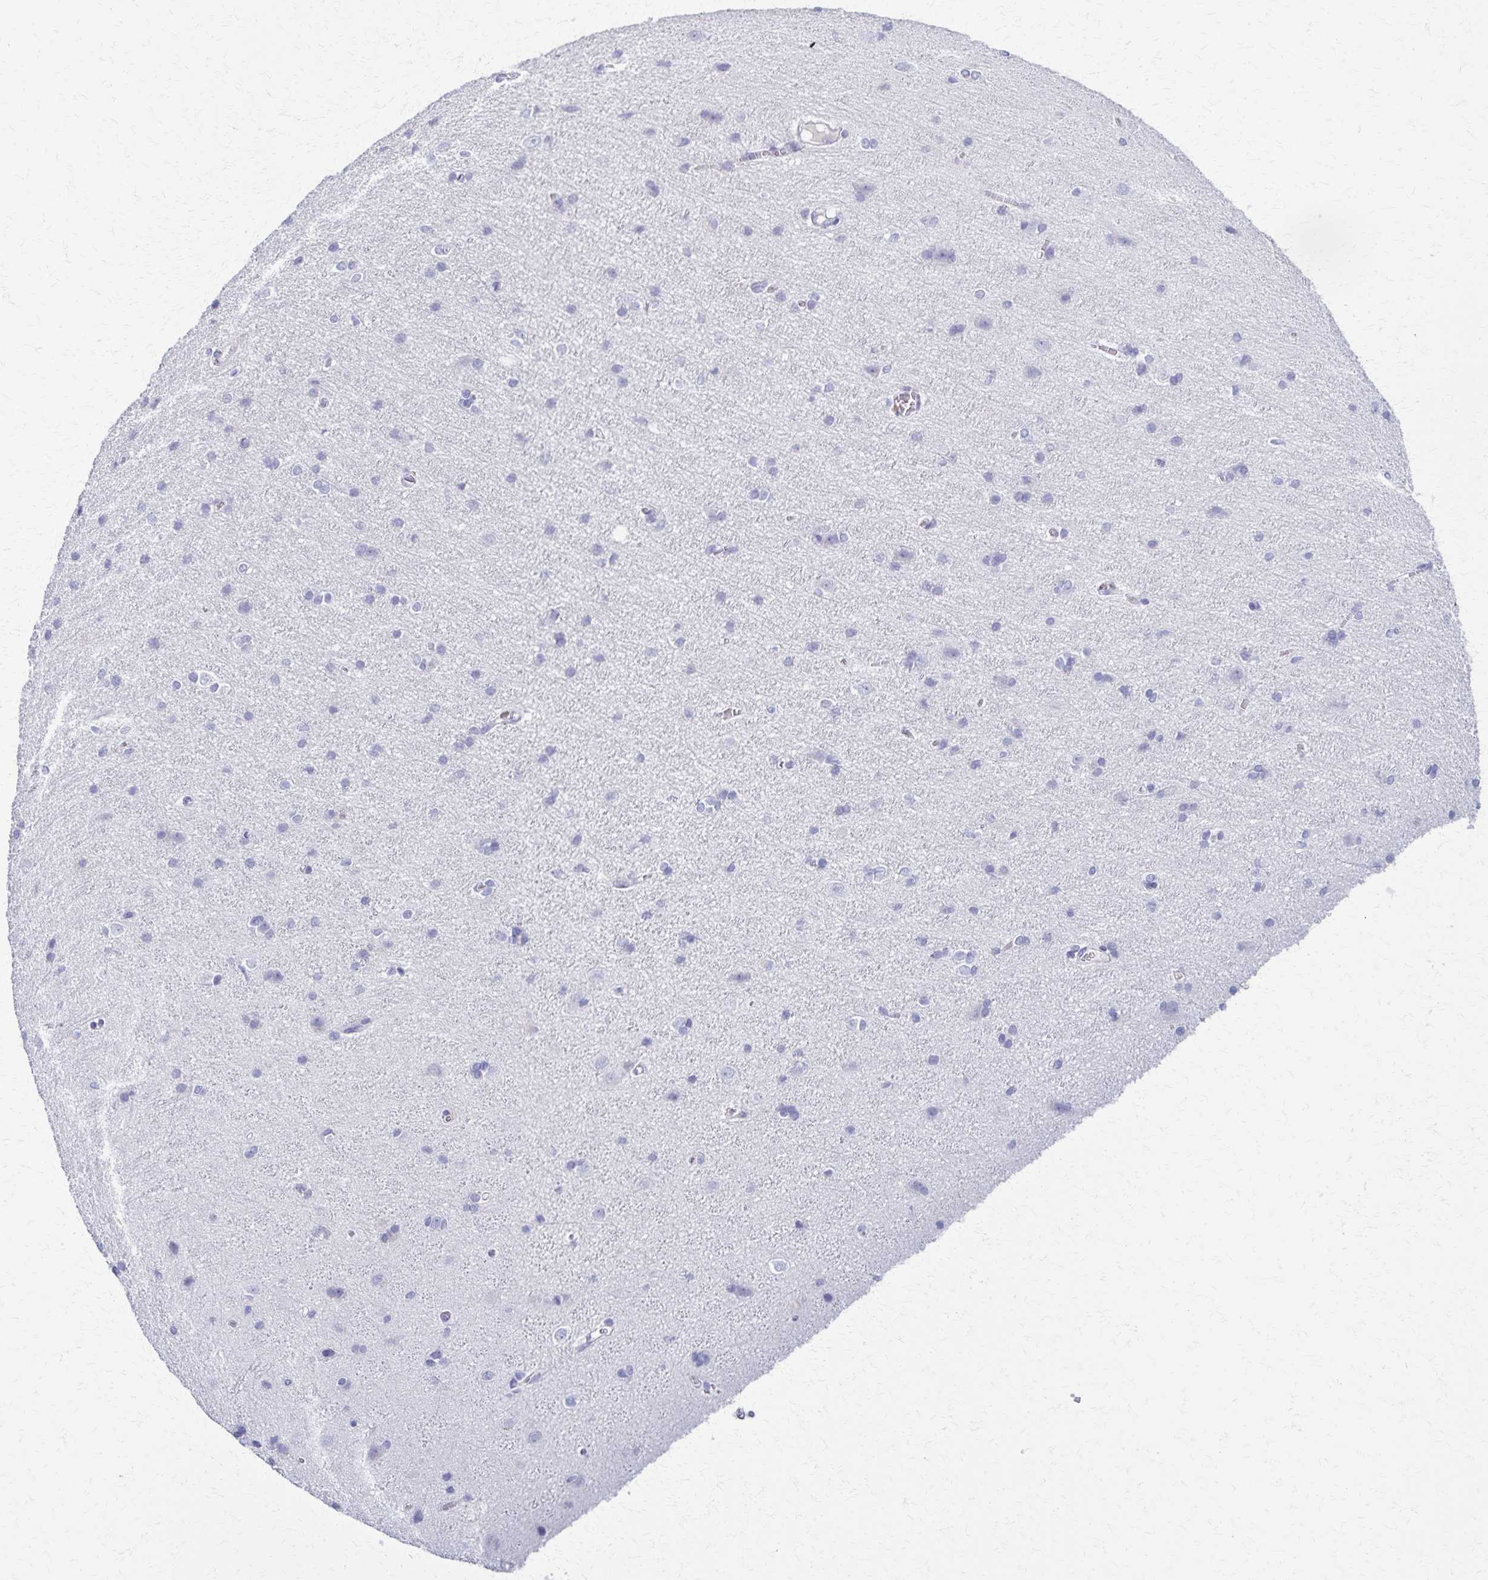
{"staining": {"intensity": "negative", "quantity": "none", "location": "none"}, "tissue": "cerebral cortex", "cell_type": "Endothelial cells", "image_type": "normal", "snomed": [{"axis": "morphology", "description": "Normal tissue, NOS"}, {"axis": "topography", "description": "Cerebral cortex"}], "caption": "Image shows no significant protein positivity in endothelial cells of normal cerebral cortex.", "gene": "TMEM60", "patient": {"sex": "male", "age": 37}}